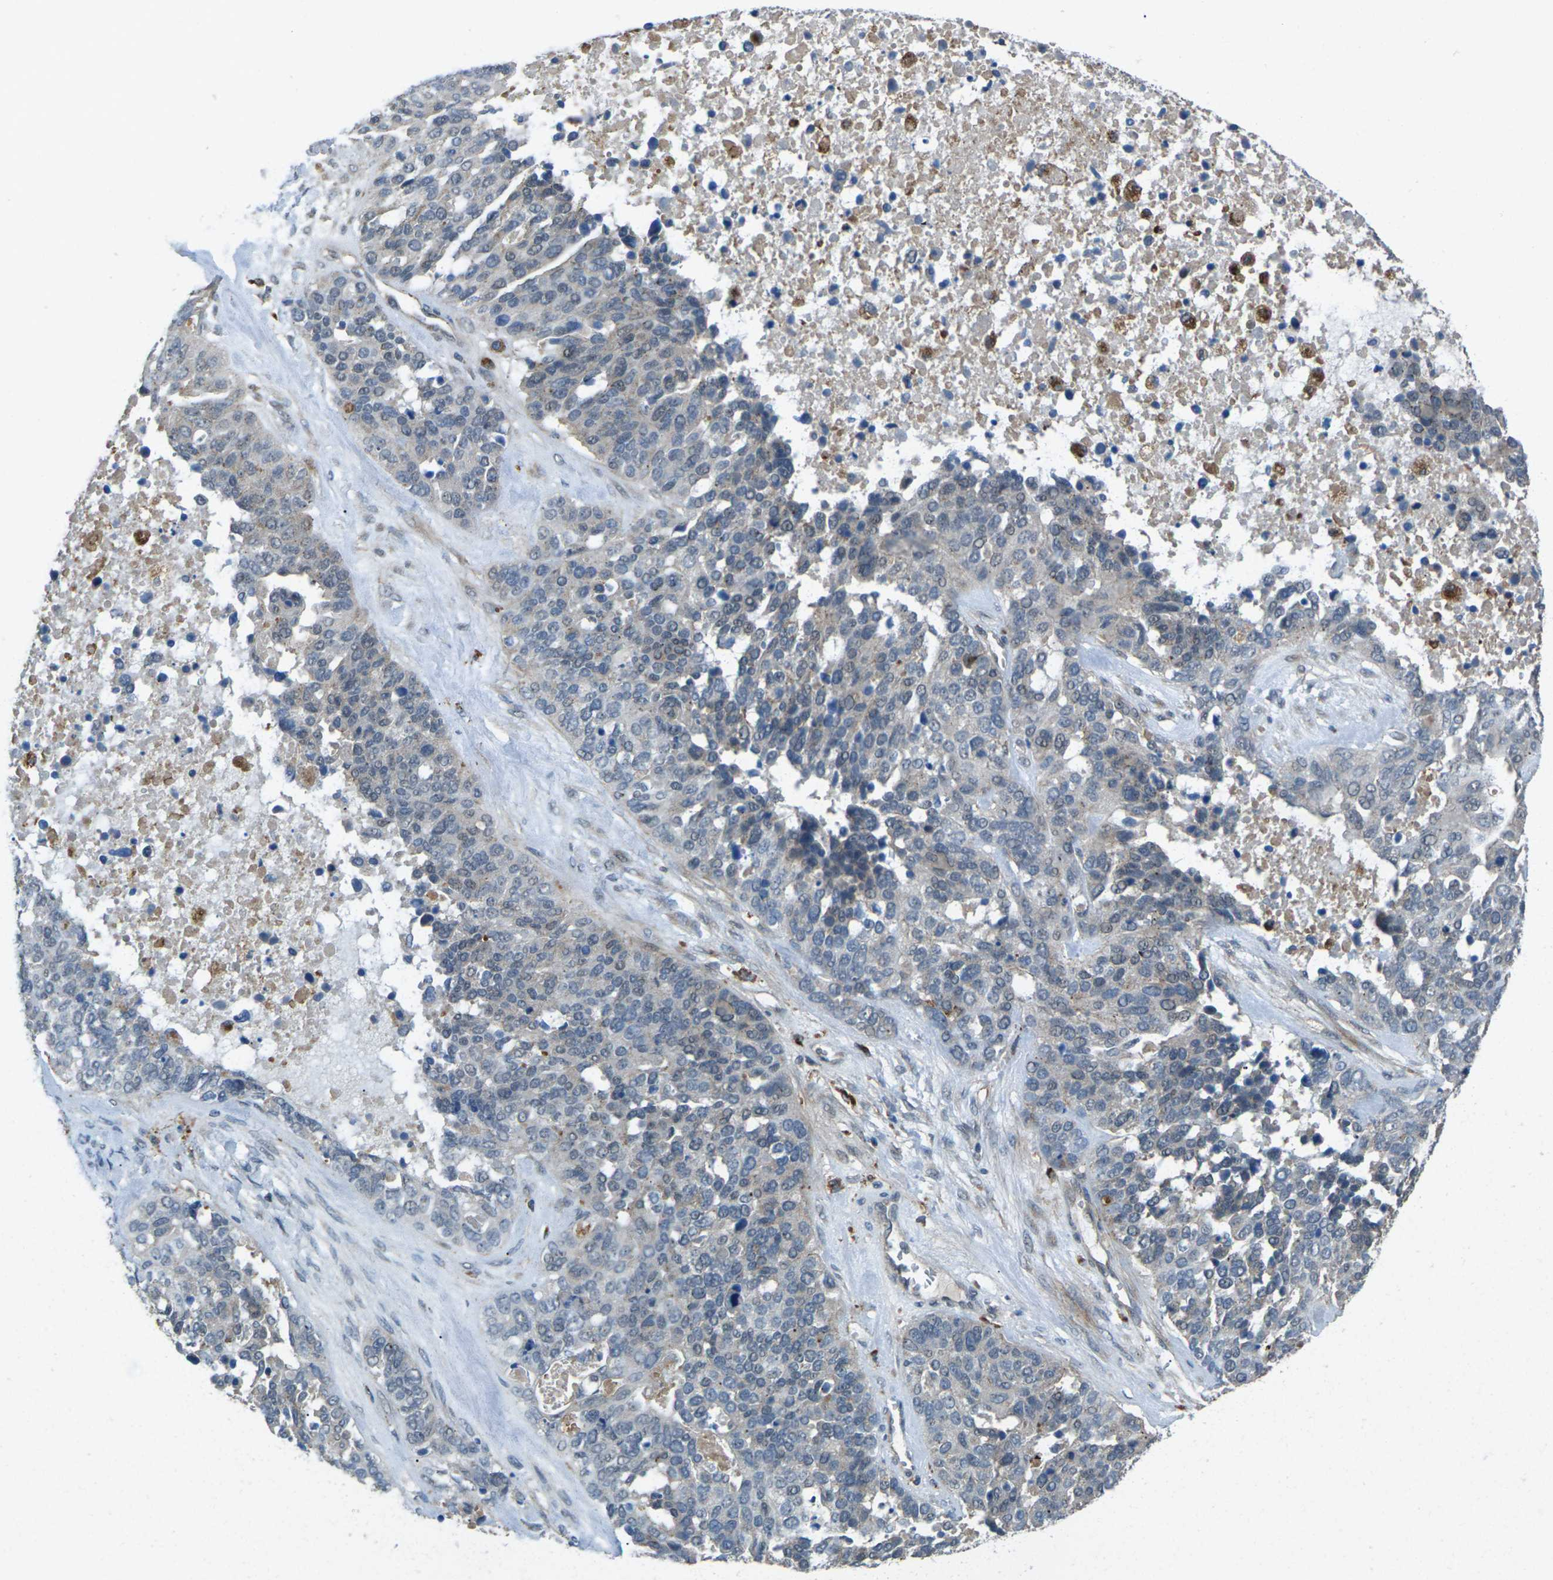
{"staining": {"intensity": "negative", "quantity": "none", "location": "none"}, "tissue": "ovarian cancer", "cell_type": "Tumor cells", "image_type": "cancer", "snomed": [{"axis": "morphology", "description": "Cystadenocarcinoma, serous, NOS"}, {"axis": "topography", "description": "Ovary"}], "caption": "Tumor cells show no significant protein expression in serous cystadenocarcinoma (ovarian). (Brightfield microscopy of DAB (3,3'-diaminobenzidine) IHC at high magnification).", "gene": "SLC31A2", "patient": {"sex": "female", "age": 44}}